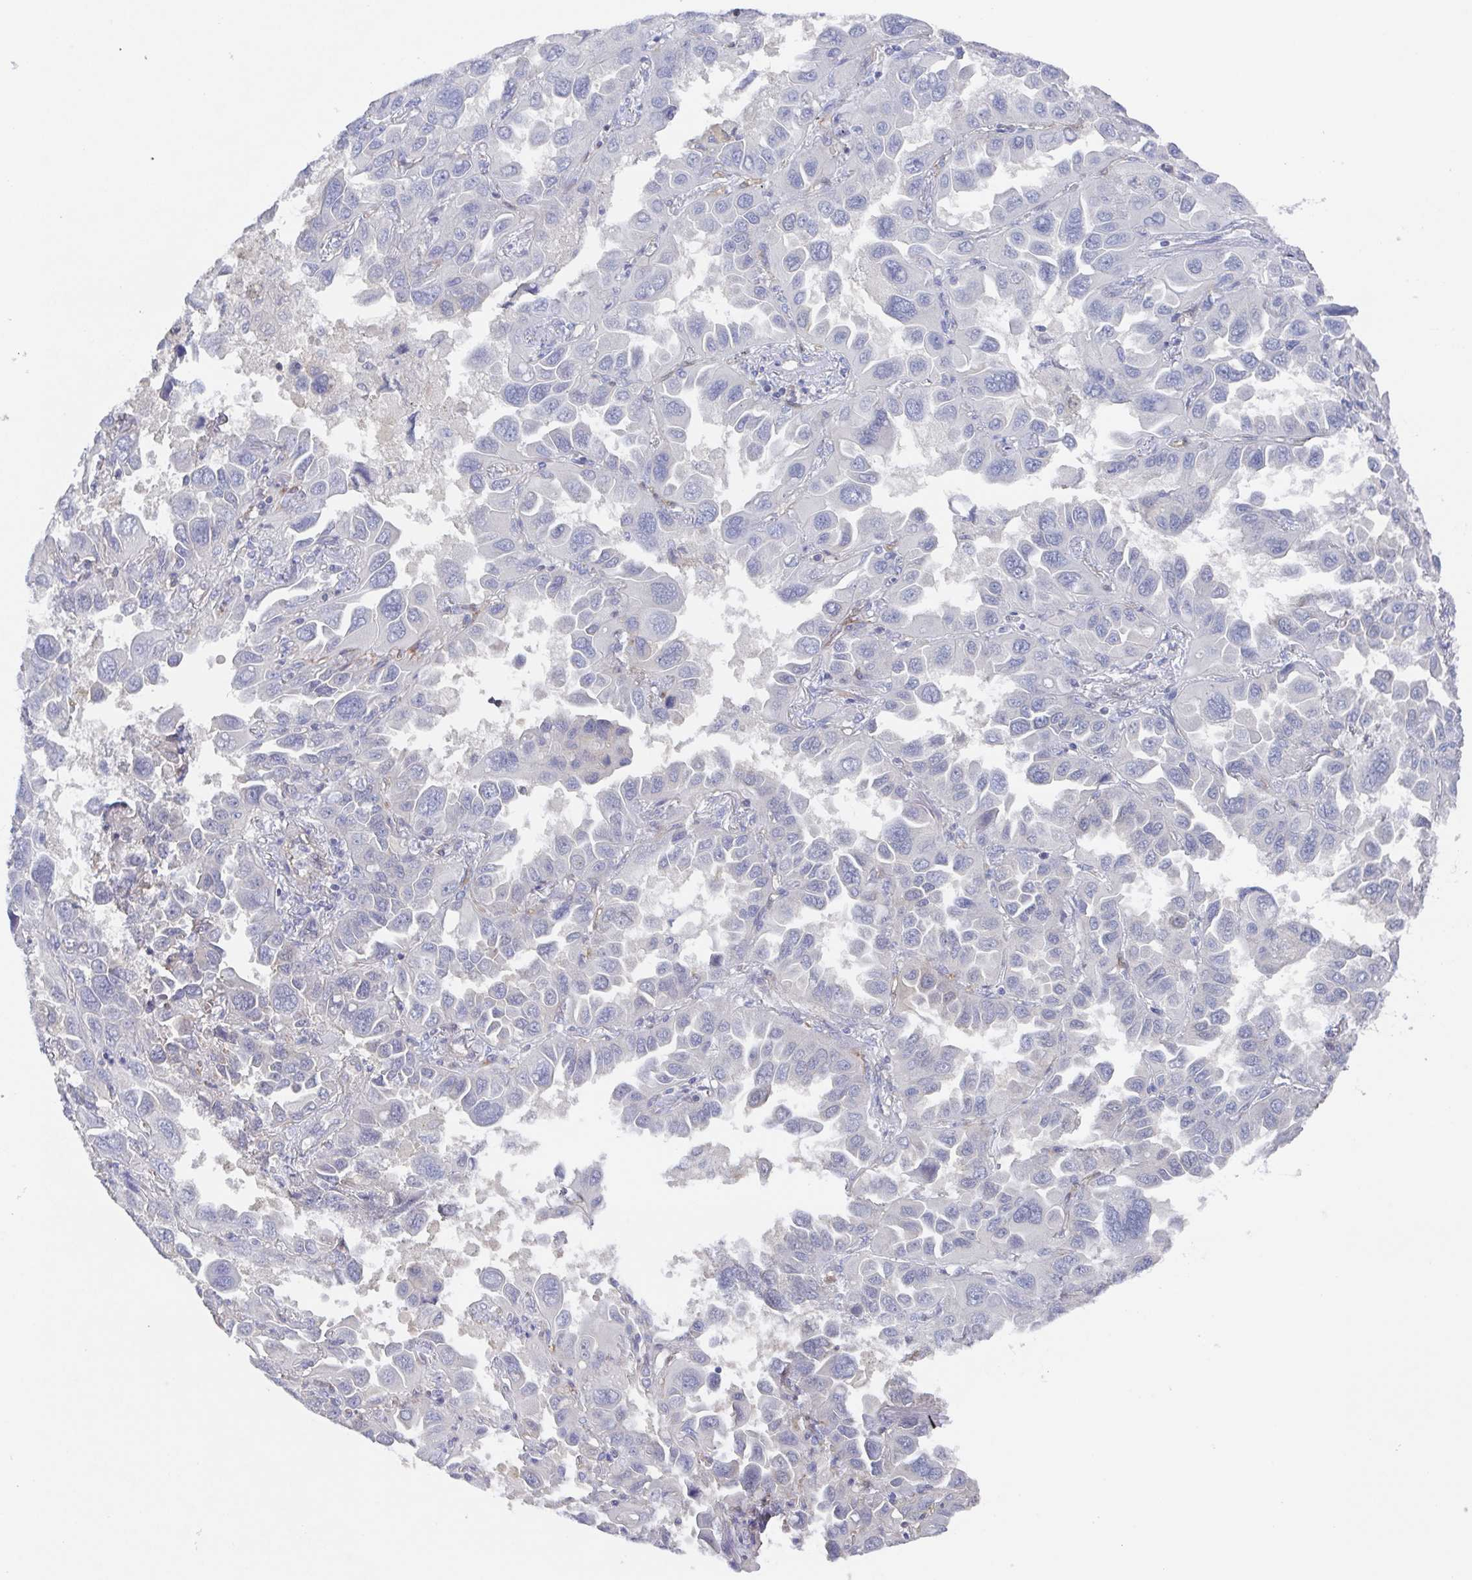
{"staining": {"intensity": "negative", "quantity": "none", "location": "none"}, "tissue": "lung cancer", "cell_type": "Tumor cells", "image_type": "cancer", "snomed": [{"axis": "morphology", "description": "Adenocarcinoma, NOS"}, {"axis": "topography", "description": "Lung"}], "caption": "Tumor cells are negative for brown protein staining in lung adenocarcinoma.", "gene": "AGFG2", "patient": {"sex": "male", "age": 64}}